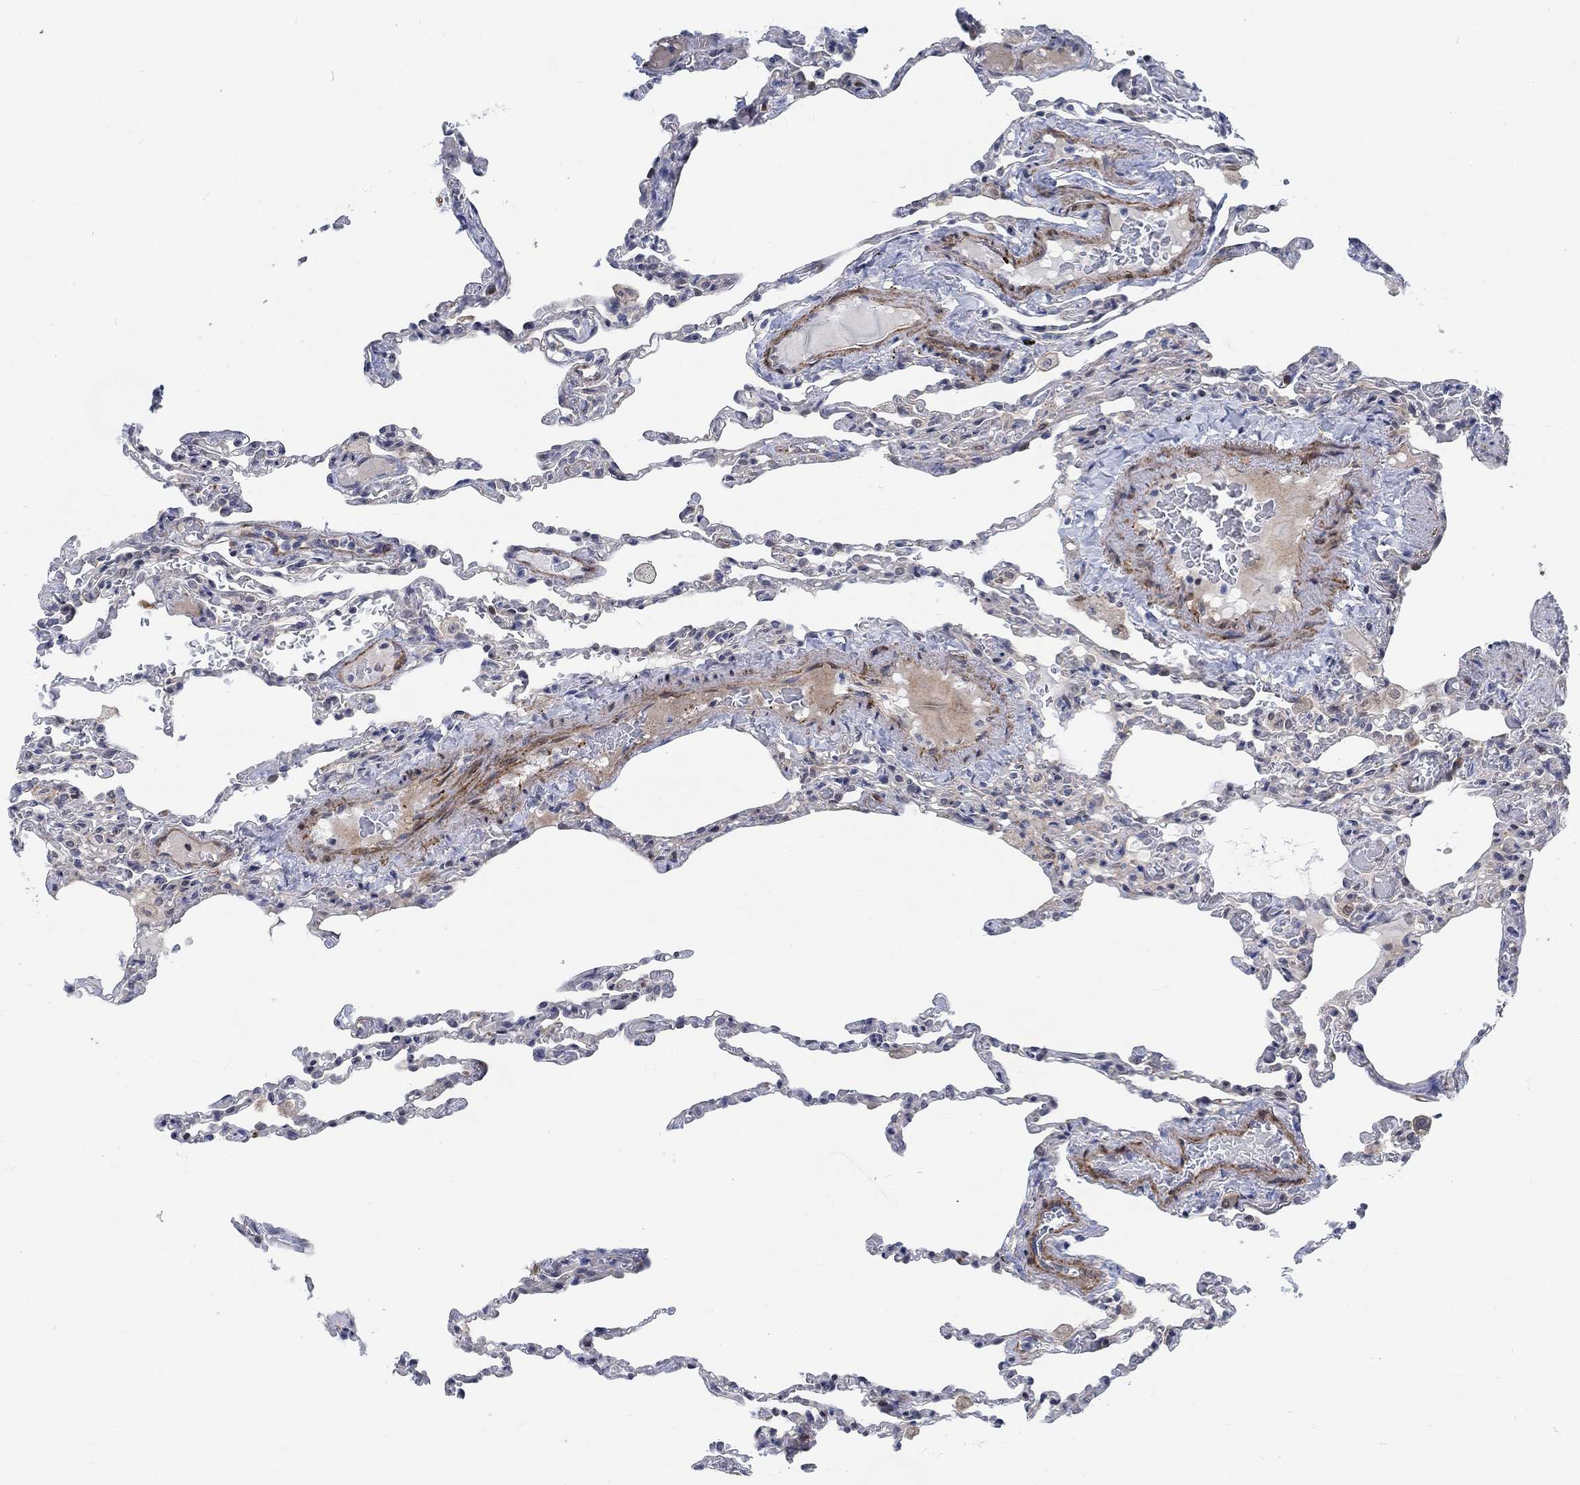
{"staining": {"intensity": "negative", "quantity": "none", "location": "none"}, "tissue": "lung", "cell_type": "Alveolar cells", "image_type": "normal", "snomed": [{"axis": "morphology", "description": "Normal tissue, NOS"}, {"axis": "topography", "description": "Lung"}], "caption": "Immunohistochemical staining of normal lung displays no significant positivity in alveolar cells.", "gene": "KCNH8", "patient": {"sex": "female", "age": 43}}